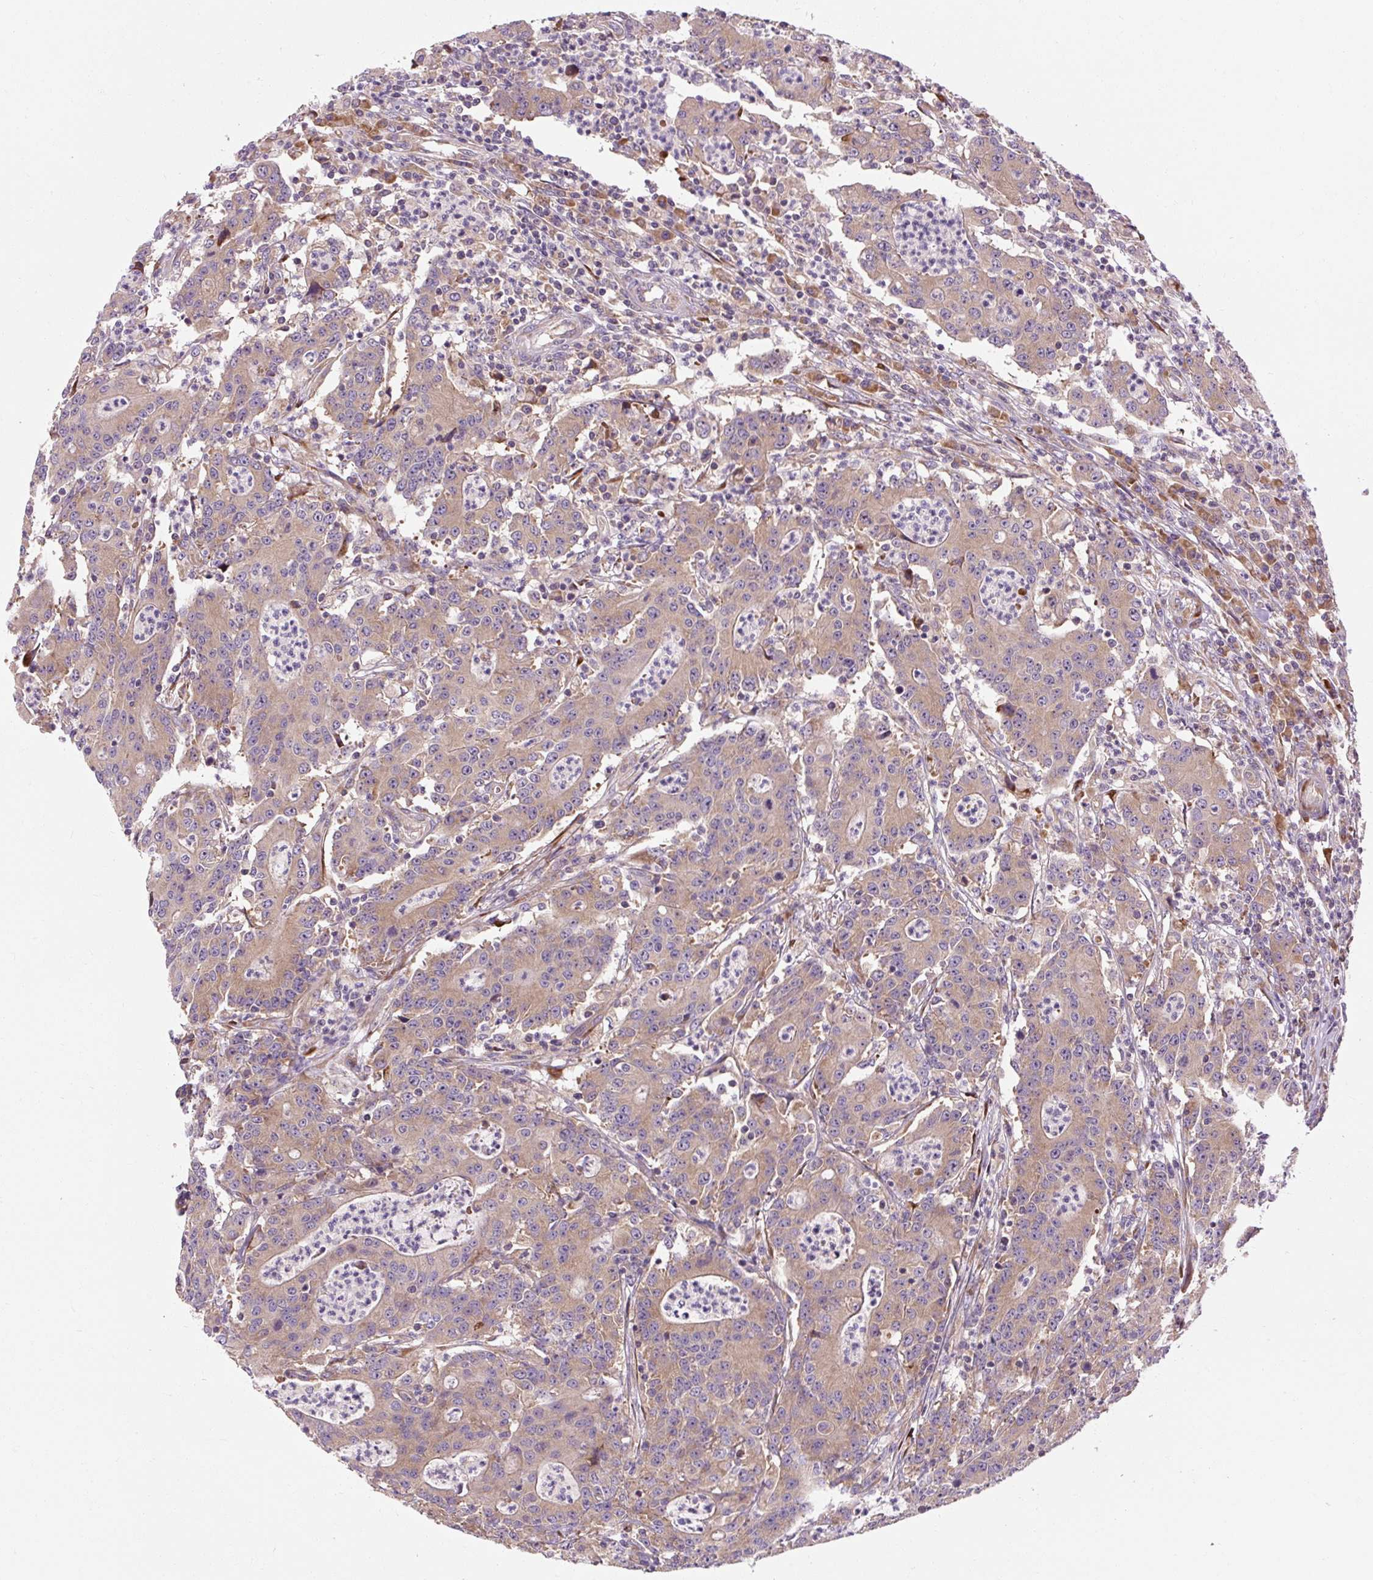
{"staining": {"intensity": "moderate", "quantity": "25%-75%", "location": "cytoplasmic/membranous"}, "tissue": "colorectal cancer", "cell_type": "Tumor cells", "image_type": "cancer", "snomed": [{"axis": "morphology", "description": "Adenocarcinoma, NOS"}, {"axis": "topography", "description": "Colon"}], "caption": "Colorectal adenocarcinoma was stained to show a protein in brown. There is medium levels of moderate cytoplasmic/membranous staining in approximately 25%-75% of tumor cells. The staining is performed using DAB (3,3'-diaminobenzidine) brown chromogen to label protein expression. The nuclei are counter-stained blue using hematoxylin.", "gene": "PRSS48", "patient": {"sex": "male", "age": 83}}